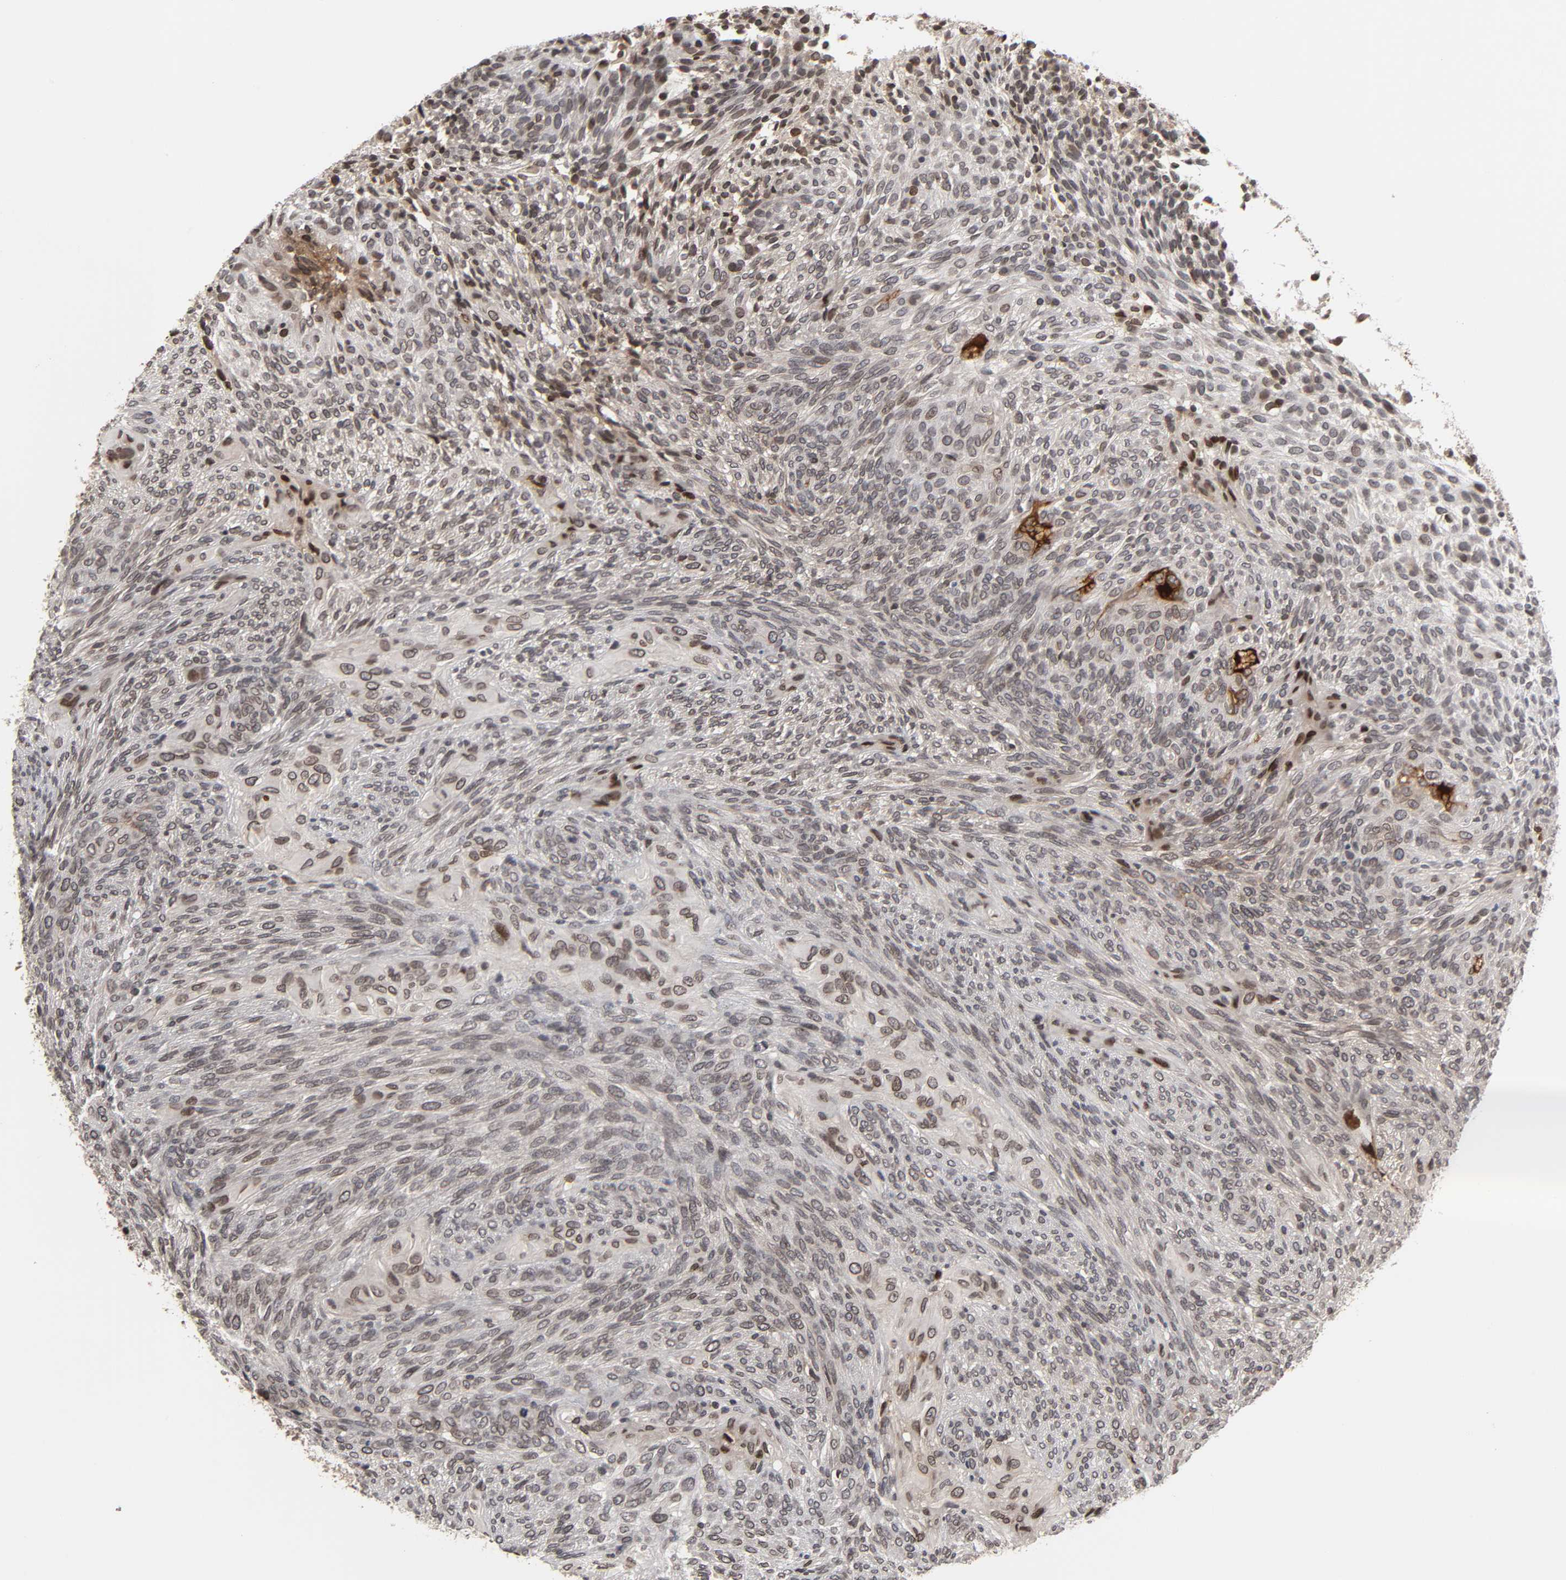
{"staining": {"intensity": "moderate", "quantity": "25%-75%", "location": "cytoplasmic/membranous,nuclear"}, "tissue": "glioma", "cell_type": "Tumor cells", "image_type": "cancer", "snomed": [{"axis": "morphology", "description": "Glioma, malignant, High grade"}, {"axis": "topography", "description": "Cerebral cortex"}], "caption": "Immunohistochemical staining of human malignant glioma (high-grade) shows moderate cytoplasmic/membranous and nuclear protein staining in about 25%-75% of tumor cells.", "gene": "CPN2", "patient": {"sex": "female", "age": 55}}